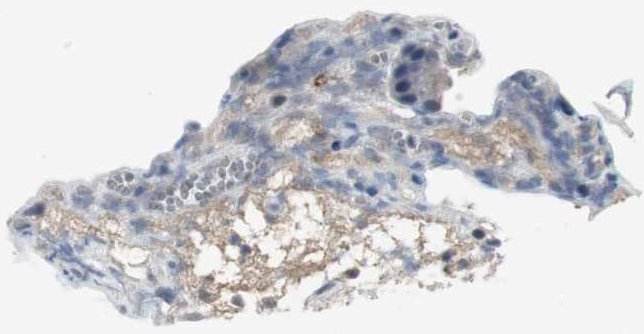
{"staining": {"intensity": "strong", "quantity": ">75%", "location": "cytoplasmic/membranous"}, "tissue": "gallbladder", "cell_type": "Glandular cells", "image_type": "normal", "snomed": [{"axis": "morphology", "description": "Normal tissue, NOS"}, {"axis": "topography", "description": "Gallbladder"}], "caption": "The photomicrograph reveals immunohistochemical staining of normal gallbladder. There is strong cytoplasmic/membranous expression is identified in approximately >75% of glandular cells. The protein of interest is shown in brown color, while the nuclei are stained blue.", "gene": "PCYT1B", "patient": {"sex": "female", "age": 24}}